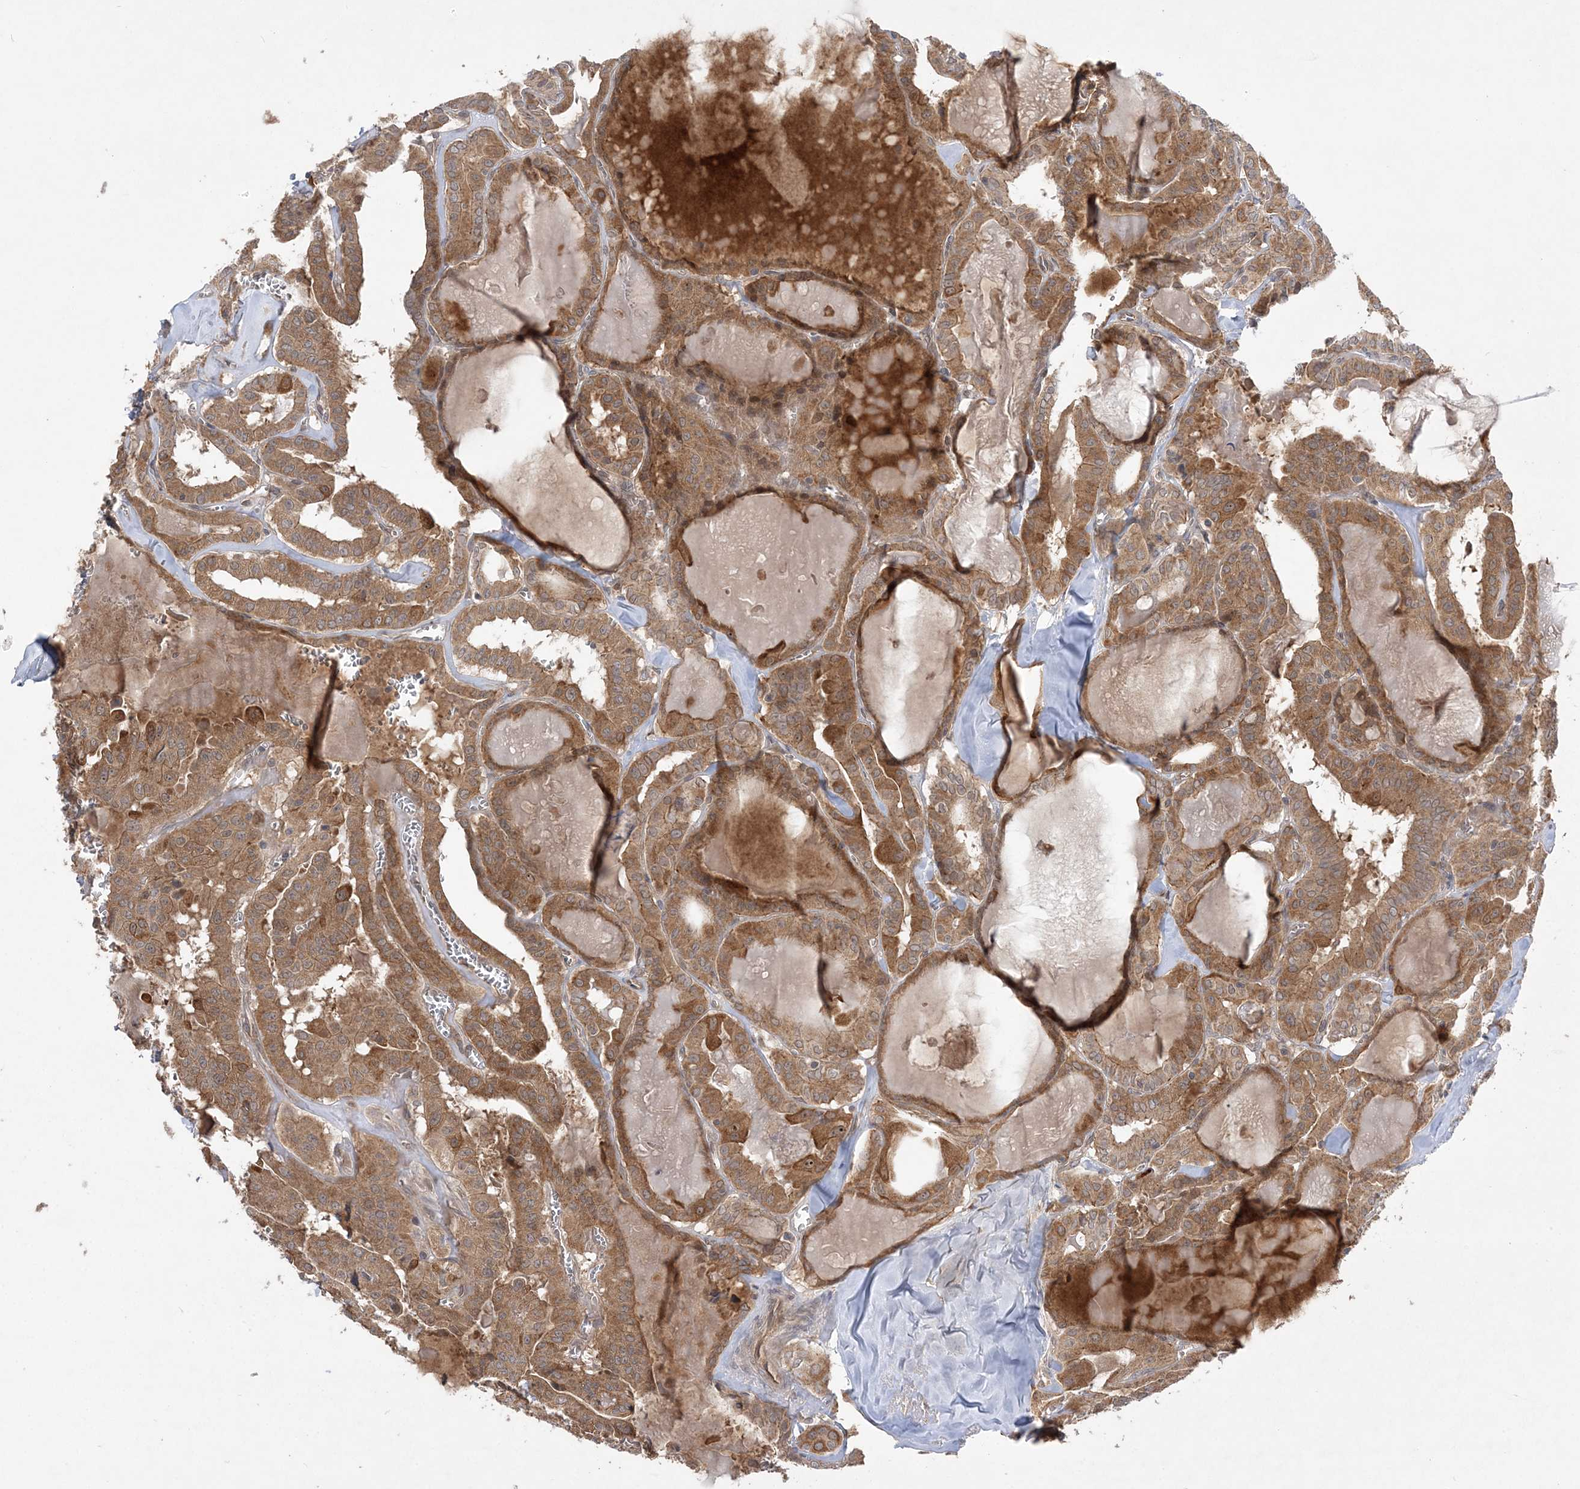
{"staining": {"intensity": "moderate", "quantity": ">75%", "location": "cytoplasmic/membranous"}, "tissue": "thyroid cancer", "cell_type": "Tumor cells", "image_type": "cancer", "snomed": [{"axis": "morphology", "description": "Papillary adenocarcinoma, NOS"}, {"axis": "topography", "description": "Thyroid gland"}], "caption": "This is an image of immunohistochemistry staining of papillary adenocarcinoma (thyroid), which shows moderate positivity in the cytoplasmic/membranous of tumor cells.", "gene": "MMADHC", "patient": {"sex": "male", "age": 52}}